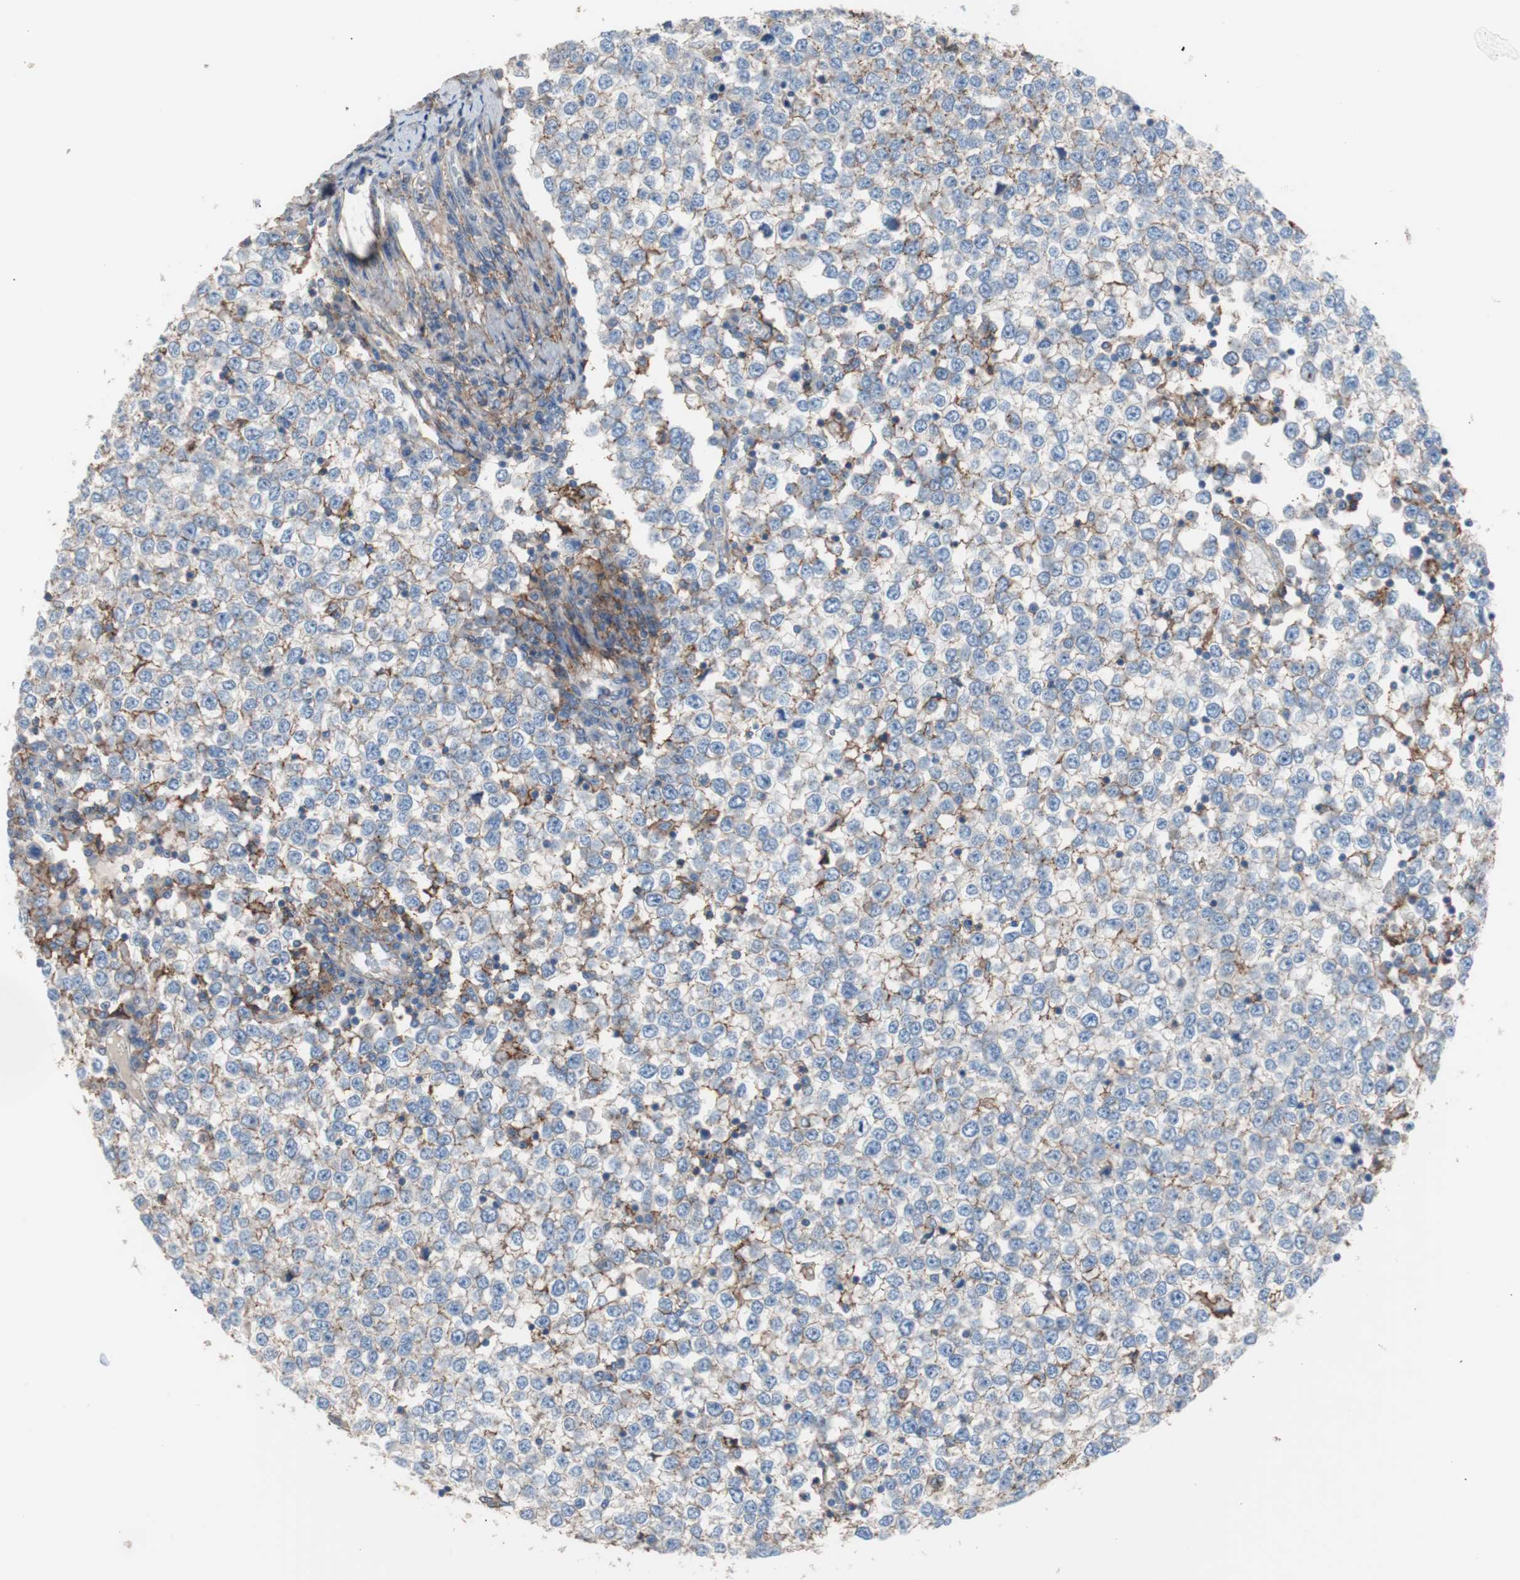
{"staining": {"intensity": "negative", "quantity": "none", "location": "none"}, "tissue": "testis cancer", "cell_type": "Tumor cells", "image_type": "cancer", "snomed": [{"axis": "morphology", "description": "Seminoma, NOS"}, {"axis": "topography", "description": "Testis"}], "caption": "DAB (3,3'-diaminobenzidine) immunohistochemical staining of testis cancer displays no significant staining in tumor cells.", "gene": "CD81", "patient": {"sex": "male", "age": 65}}